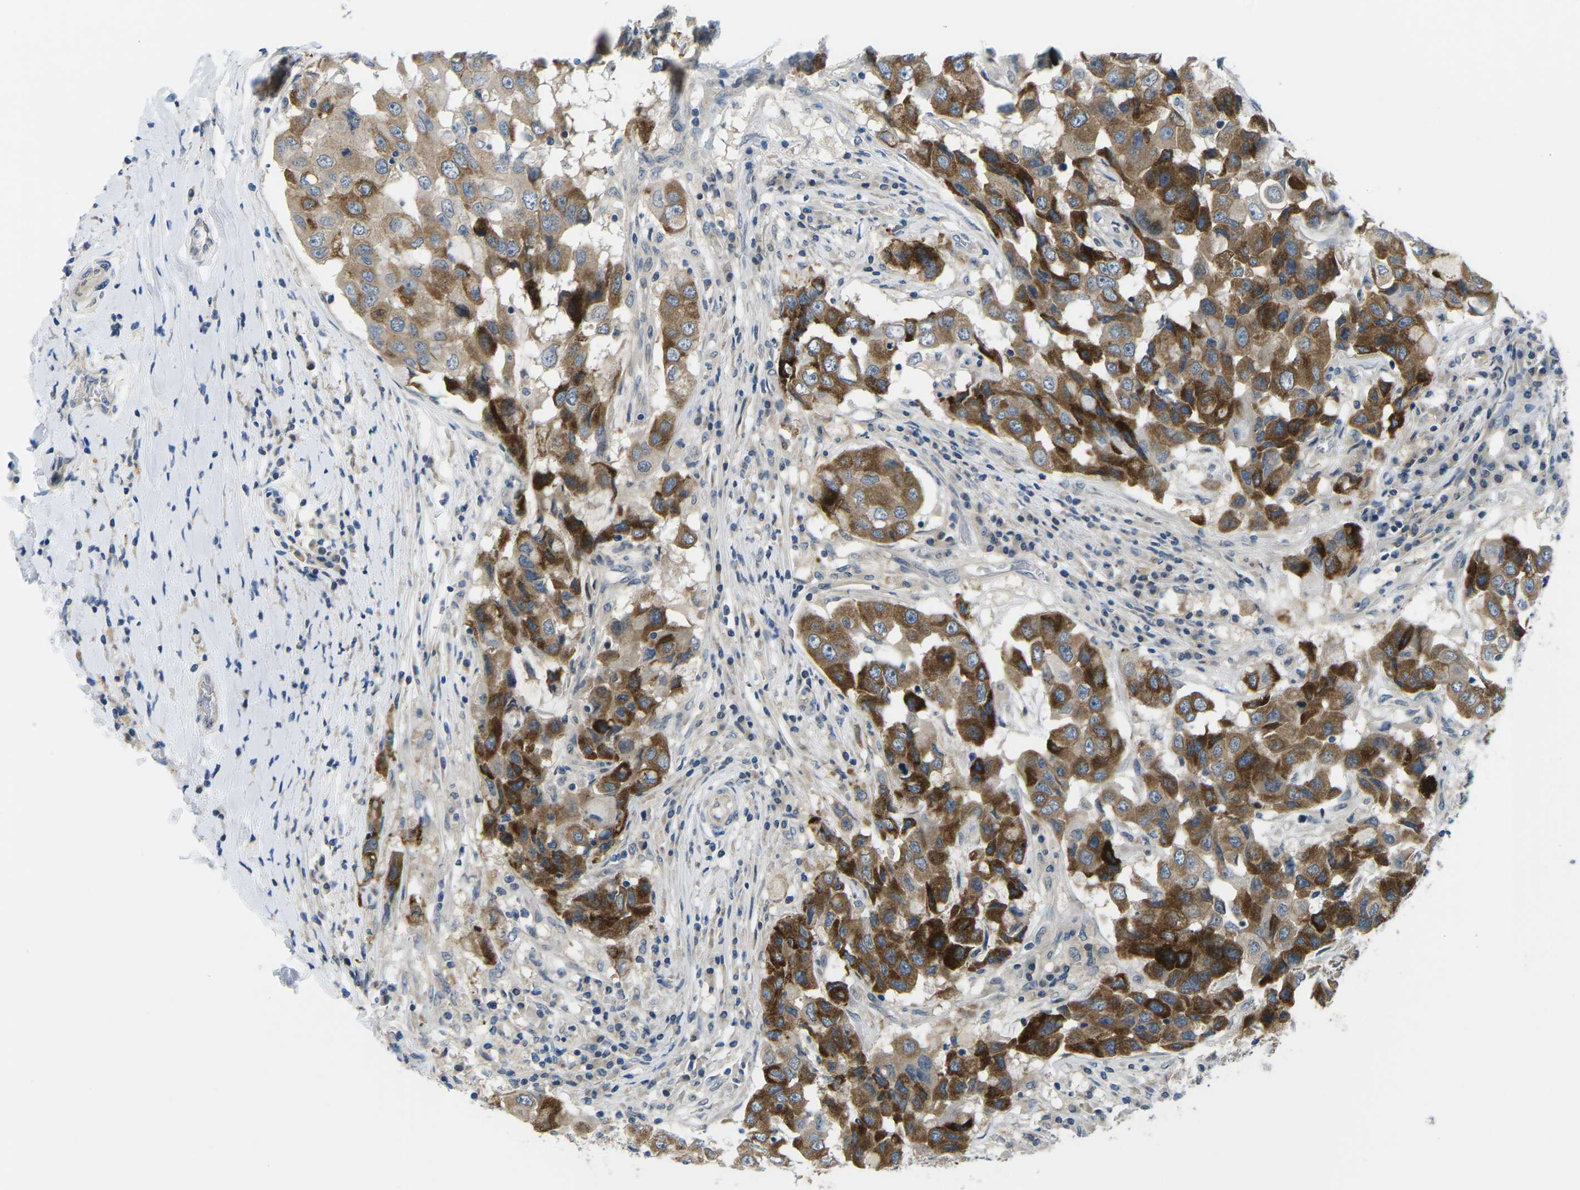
{"staining": {"intensity": "strong", "quantity": ">75%", "location": "cytoplasmic/membranous"}, "tissue": "breast cancer", "cell_type": "Tumor cells", "image_type": "cancer", "snomed": [{"axis": "morphology", "description": "Duct carcinoma"}, {"axis": "topography", "description": "Breast"}], "caption": "Brown immunohistochemical staining in invasive ductal carcinoma (breast) exhibits strong cytoplasmic/membranous staining in approximately >75% of tumor cells. (DAB IHC, brown staining for protein, blue staining for nuclei).", "gene": "CTNND1", "patient": {"sex": "female", "age": 27}}